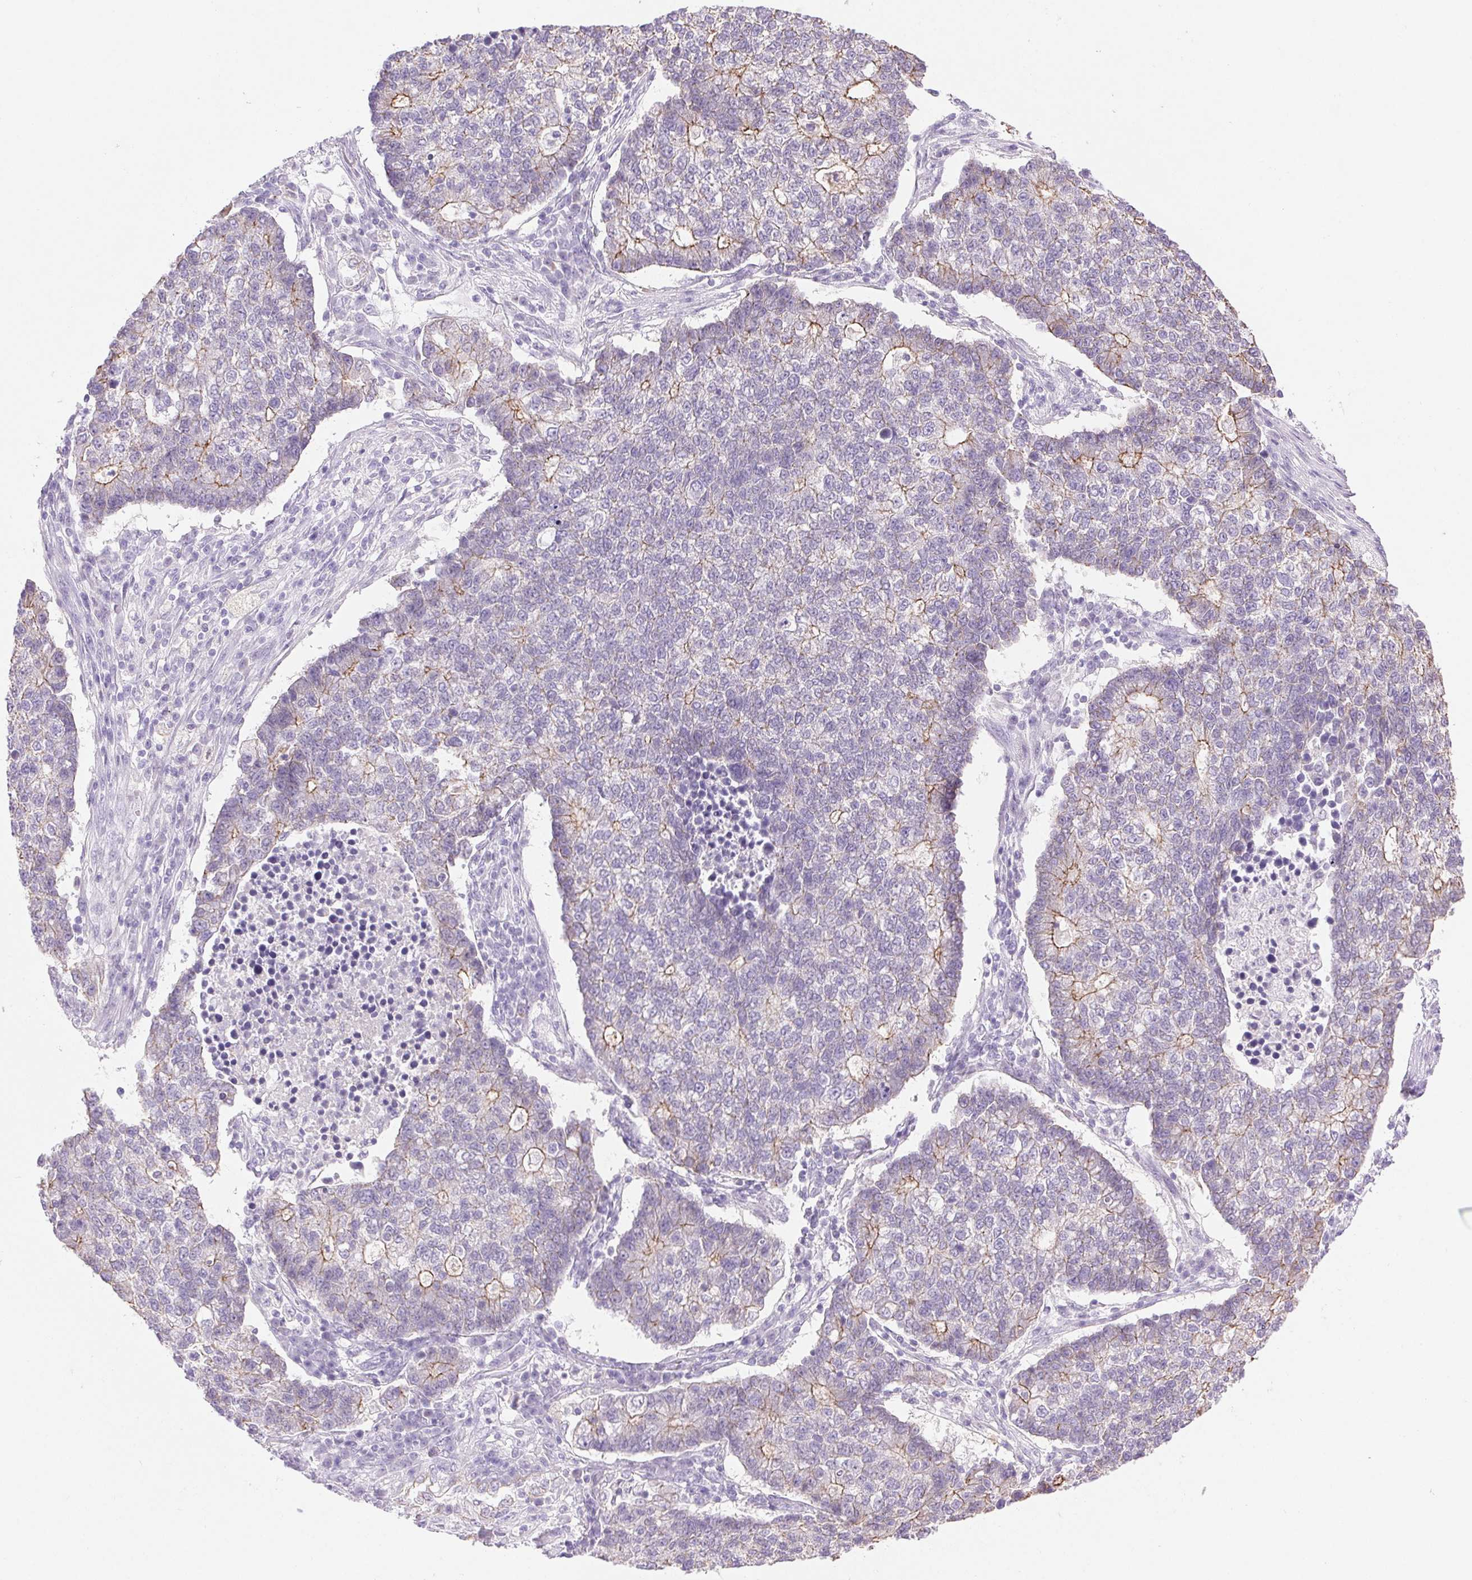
{"staining": {"intensity": "moderate", "quantity": "25%-75%", "location": "cytoplasmic/membranous"}, "tissue": "lung cancer", "cell_type": "Tumor cells", "image_type": "cancer", "snomed": [{"axis": "morphology", "description": "Adenocarcinoma, NOS"}, {"axis": "topography", "description": "Lung"}], "caption": "Protein expression analysis of lung cancer (adenocarcinoma) shows moderate cytoplasmic/membranous positivity in about 25%-75% of tumor cells. The staining is performed using DAB (3,3'-diaminobenzidine) brown chromogen to label protein expression. The nuclei are counter-stained blue using hematoxylin.", "gene": "CLDN10", "patient": {"sex": "male", "age": 57}}